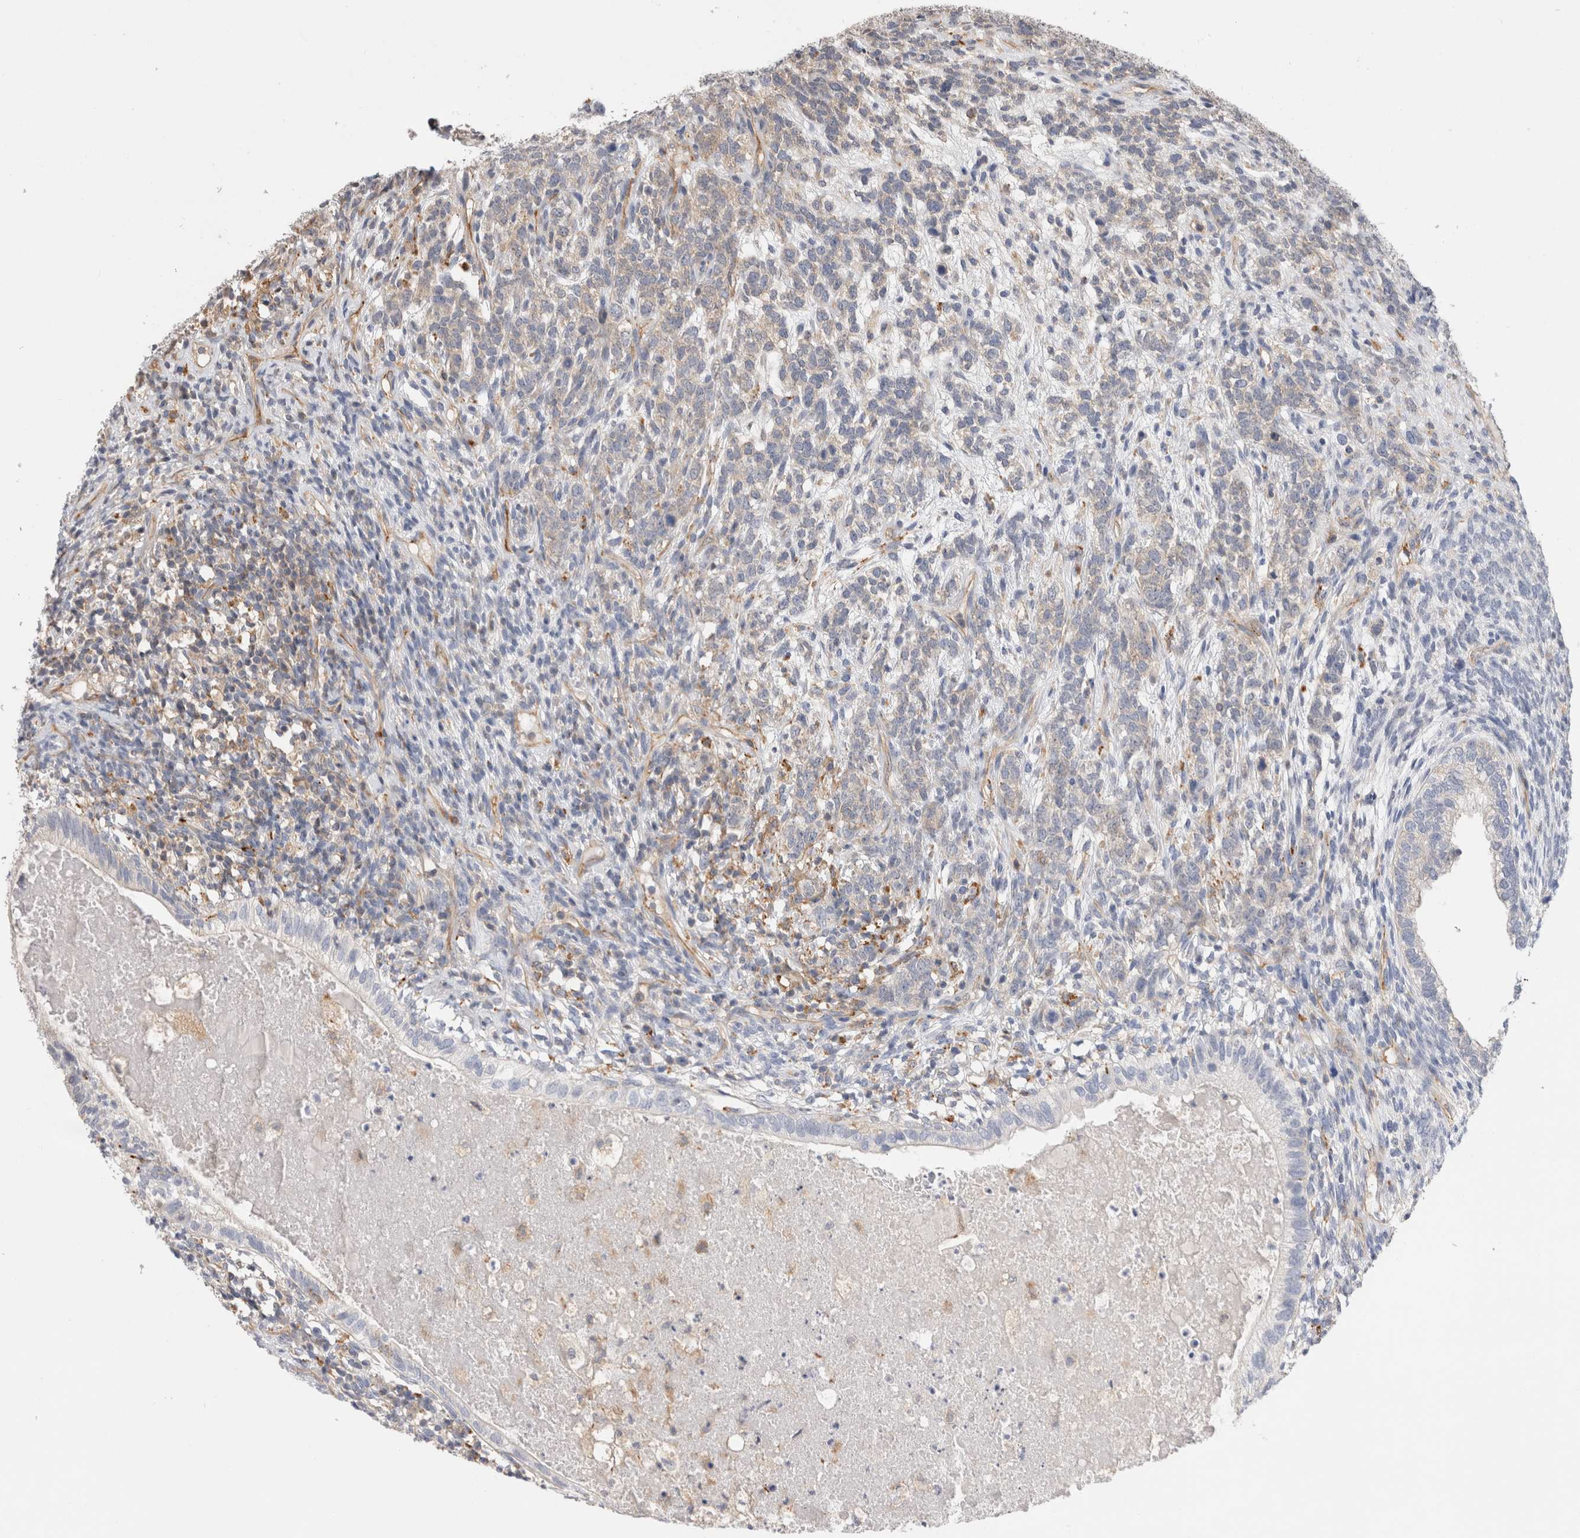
{"staining": {"intensity": "negative", "quantity": "none", "location": "none"}, "tissue": "testis cancer", "cell_type": "Tumor cells", "image_type": "cancer", "snomed": [{"axis": "morphology", "description": "Seminoma, NOS"}, {"axis": "morphology", "description": "Carcinoma, Embryonal, NOS"}, {"axis": "topography", "description": "Testis"}], "caption": "DAB (3,3'-diaminobenzidine) immunohistochemical staining of testis cancer (embryonal carcinoma) reveals no significant positivity in tumor cells.", "gene": "BNIP2", "patient": {"sex": "male", "age": 28}}